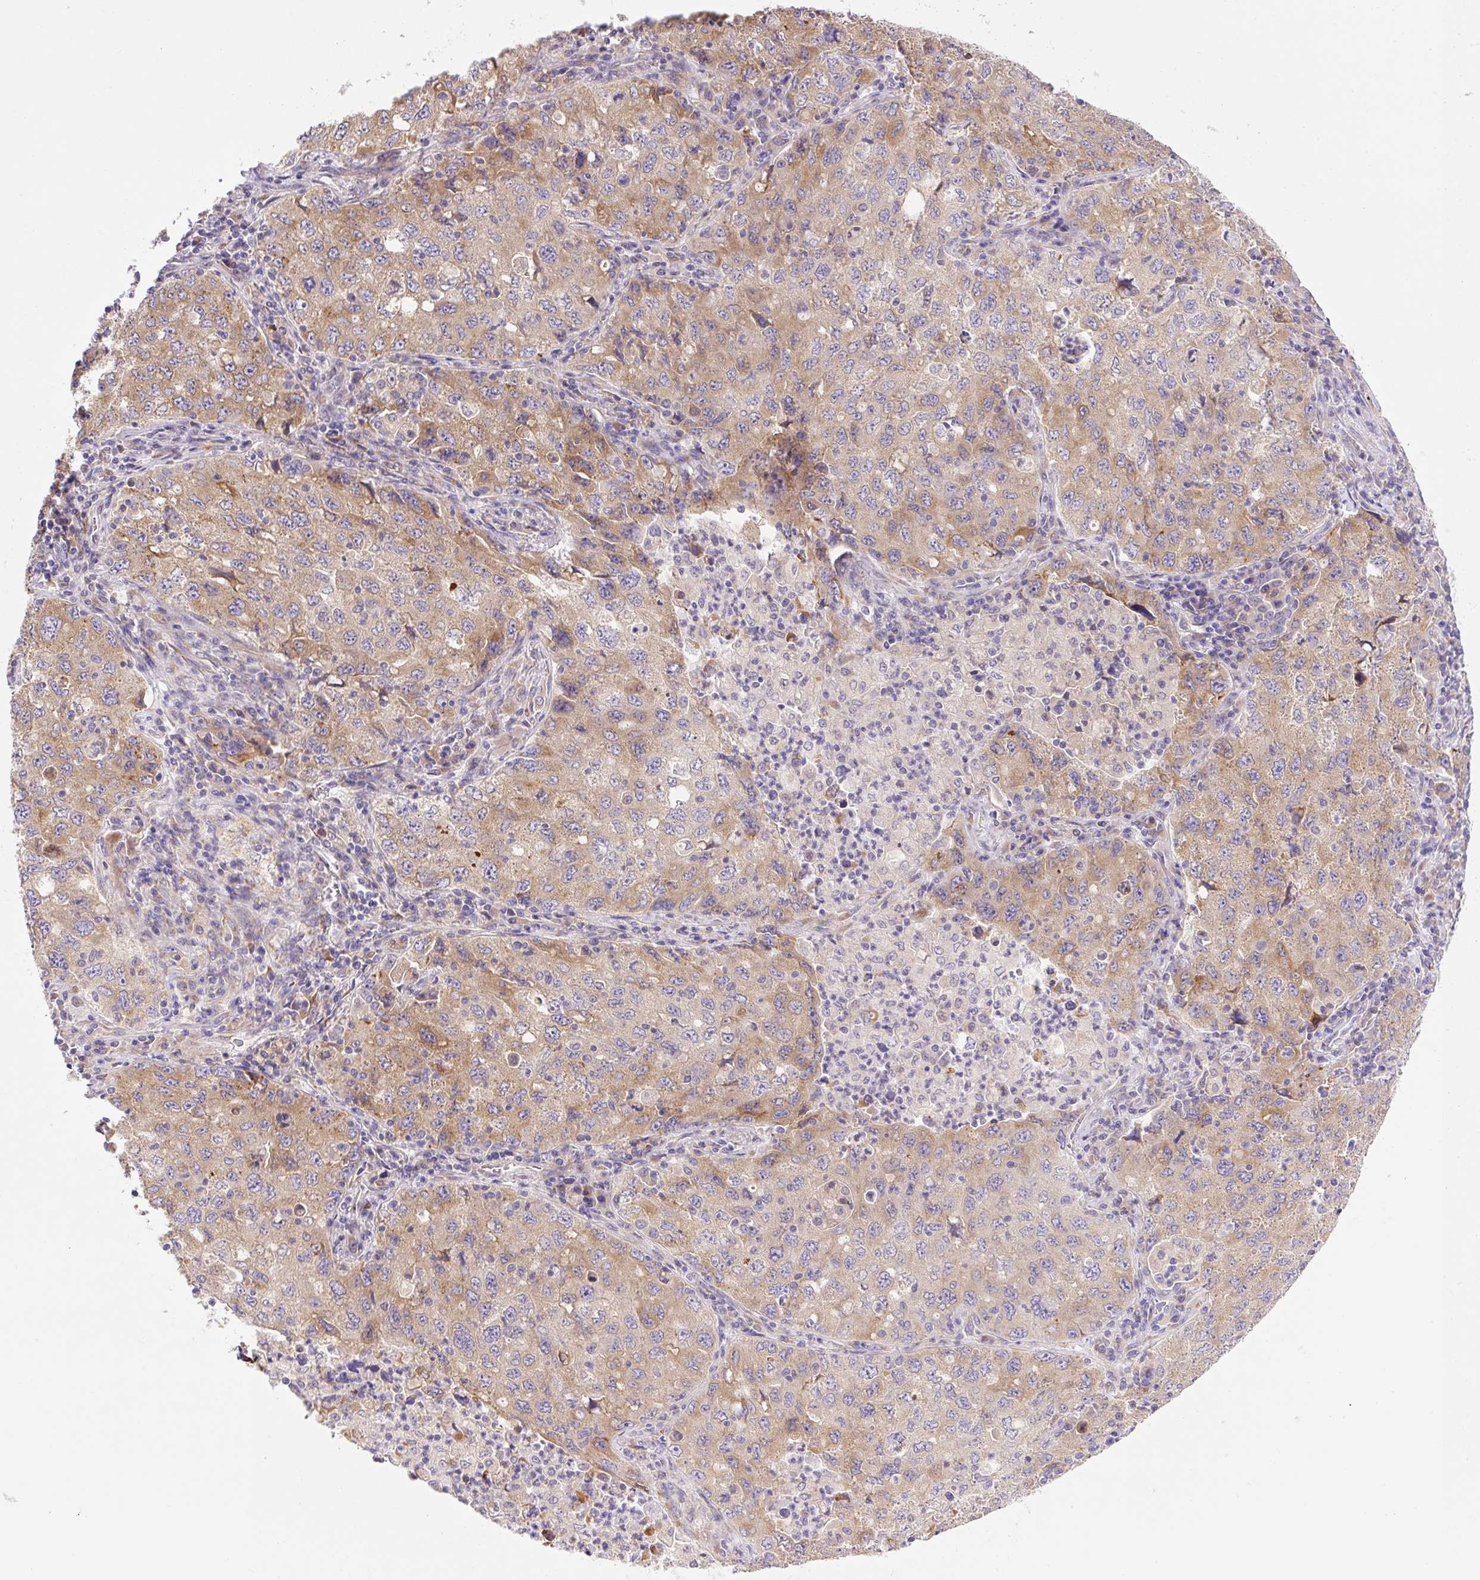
{"staining": {"intensity": "moderate", "quantity": ">75%", "location": "cytoplasmic/membranous"}, "tissue": "lung cancer", "cell_type": "Tumor cells", "image_type": "cancer", "snomed": [{"axis": "morphology", "description": "Adenocarcinoma, NOS"}, {"axis": "topography", "description": "Lung"}], "caption": "A brown stain highlights moderate cytoplasmic/membranous positivity of a protein in lung cancer tumor cells.", "gene": "POFUT1", "patient": {"sex": "female", "age": 57}}